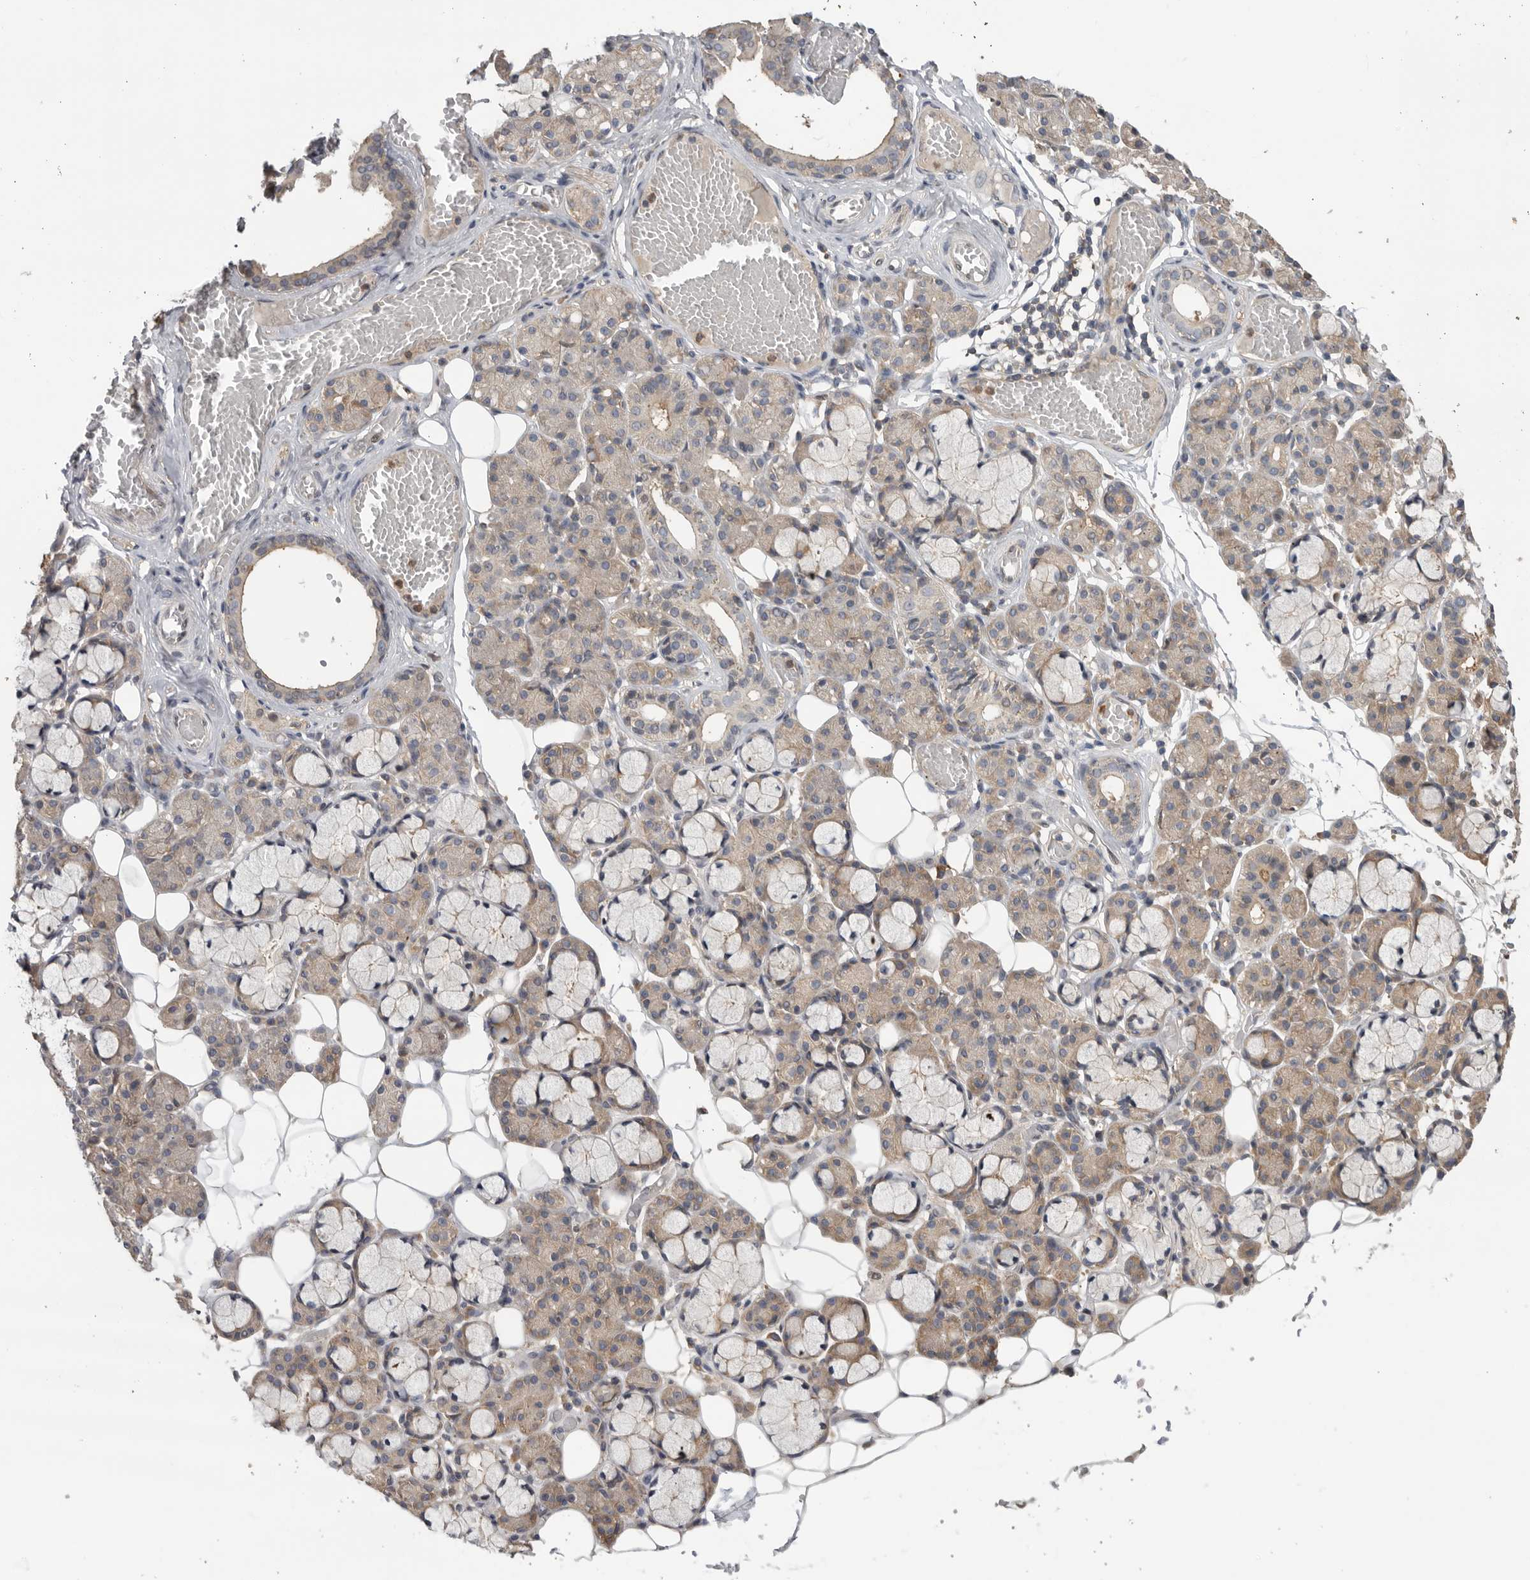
{"staining": {"intensity": "weak", "quantity": "25%-75%", "location": "cytoplasmic/membranous"}, "tissue": "salivary gland", "cell_type": "Glandular cells", "image_type": "normal", "snomed": [{"axis": "morphology", "description": "Normal tissue, NOS"}, {"axis": "topography", "description": "Salivary gland"}], "caption": "This is a micrograph of immunohistochemistry (IHC) staining of benign salivary gland, which shows weak staining in the cytoplasmic/membranous of glandular cells.", "gene": "KLK5", "patient": {"sex": "male", "age": 63}}